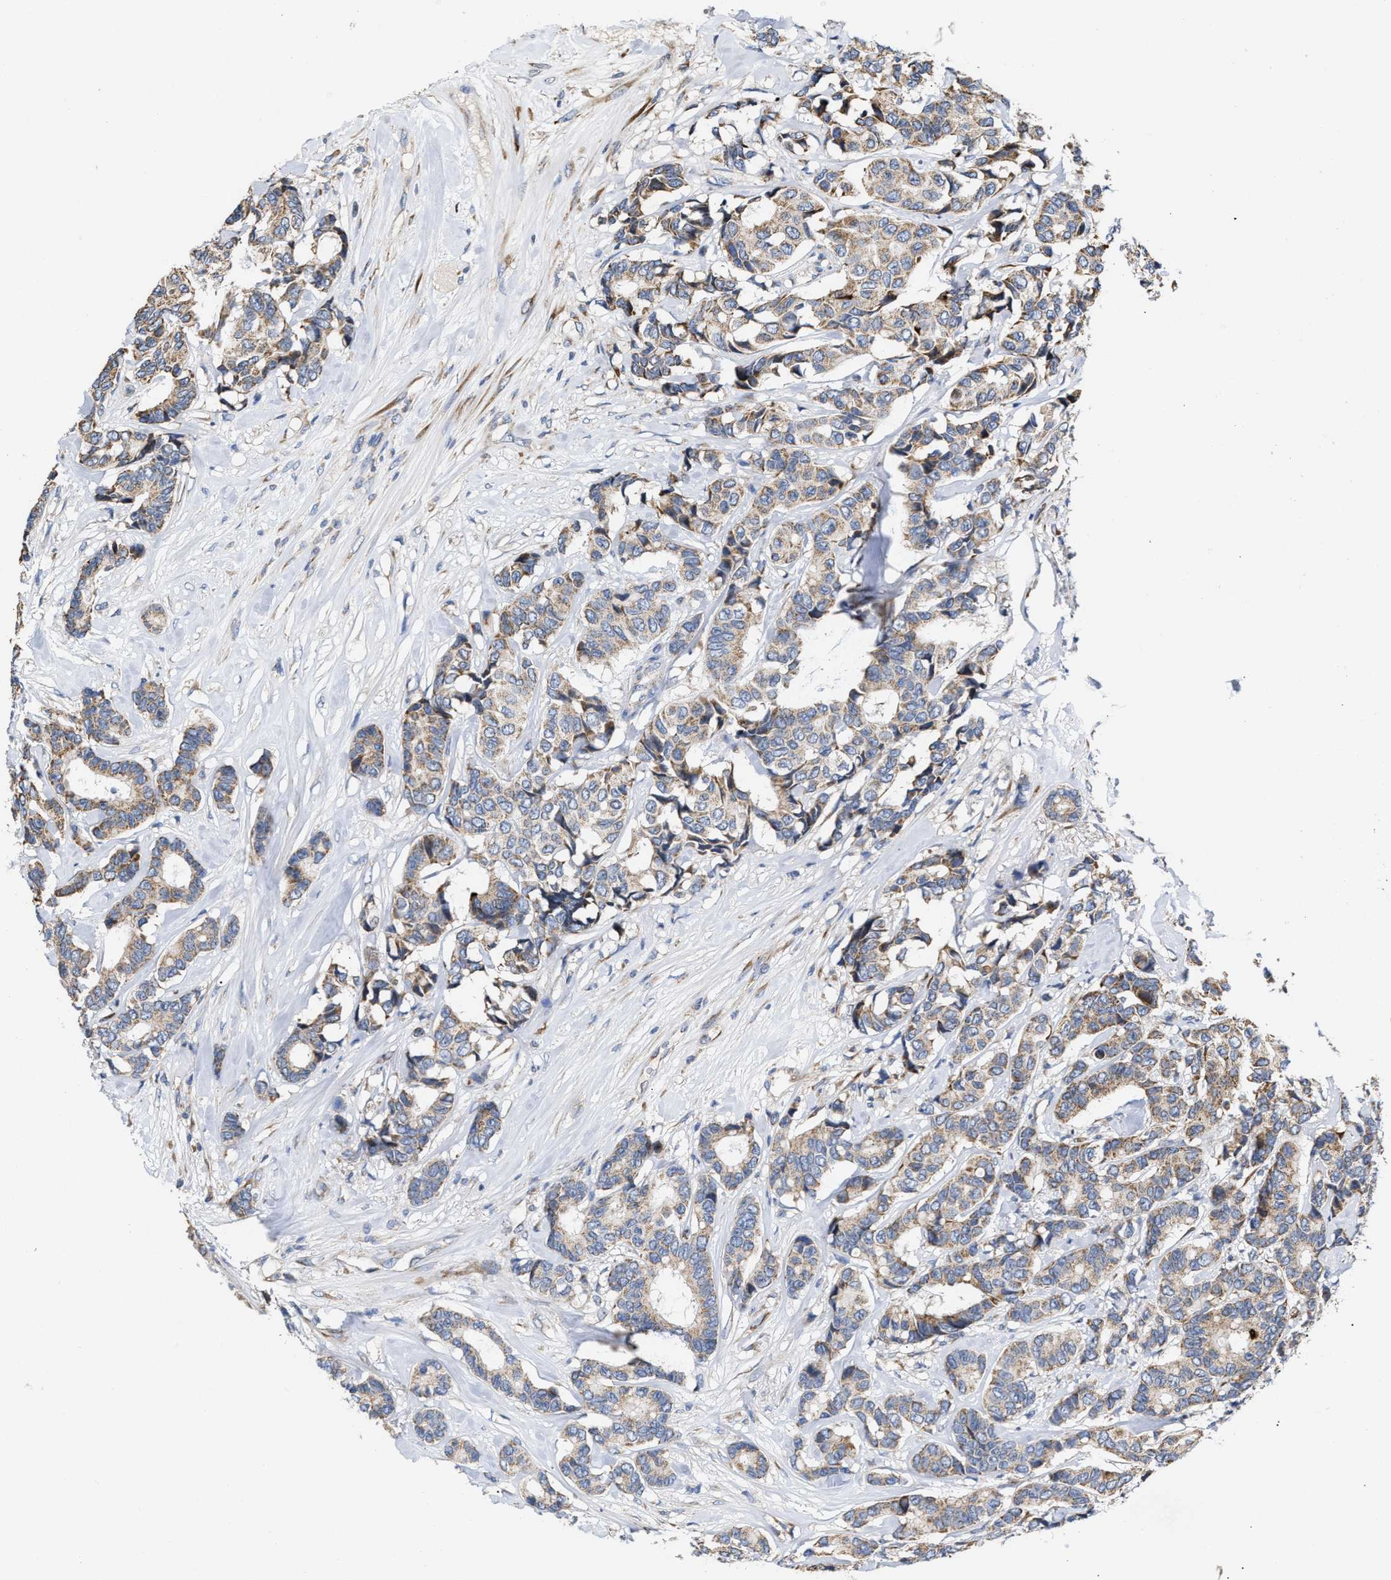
{"staining": {"intensity": "moderate", "quantity": ">75%", "location": "cytoplasmic/membranous"}, "tissue": "breast cancer", "cell_type": "Tumor cells", "image_type": "cancer", "snomed": [{"axis": "morphology", "description": "Duct carcinoma"}, {"axis": "topography", "description": "Breast"}], "caption": "Immunohistochemistry (IHC) (DAB (3,3'-diaminobenzidine)) staining of intraductal carcinoma (breast) exhibits moderate cytoplasmic/membranous protein positivity in approximately >75% of tumor cells. The staining was performed using DAB (3,3'-diaminobenzidine) to visualize the protein expression in brown, while the nuclei were stained in blue with hematoxylin (Magnification: 20x).", "gene": "MALSU1", "patient": {"sex": "female", "age": 87}}